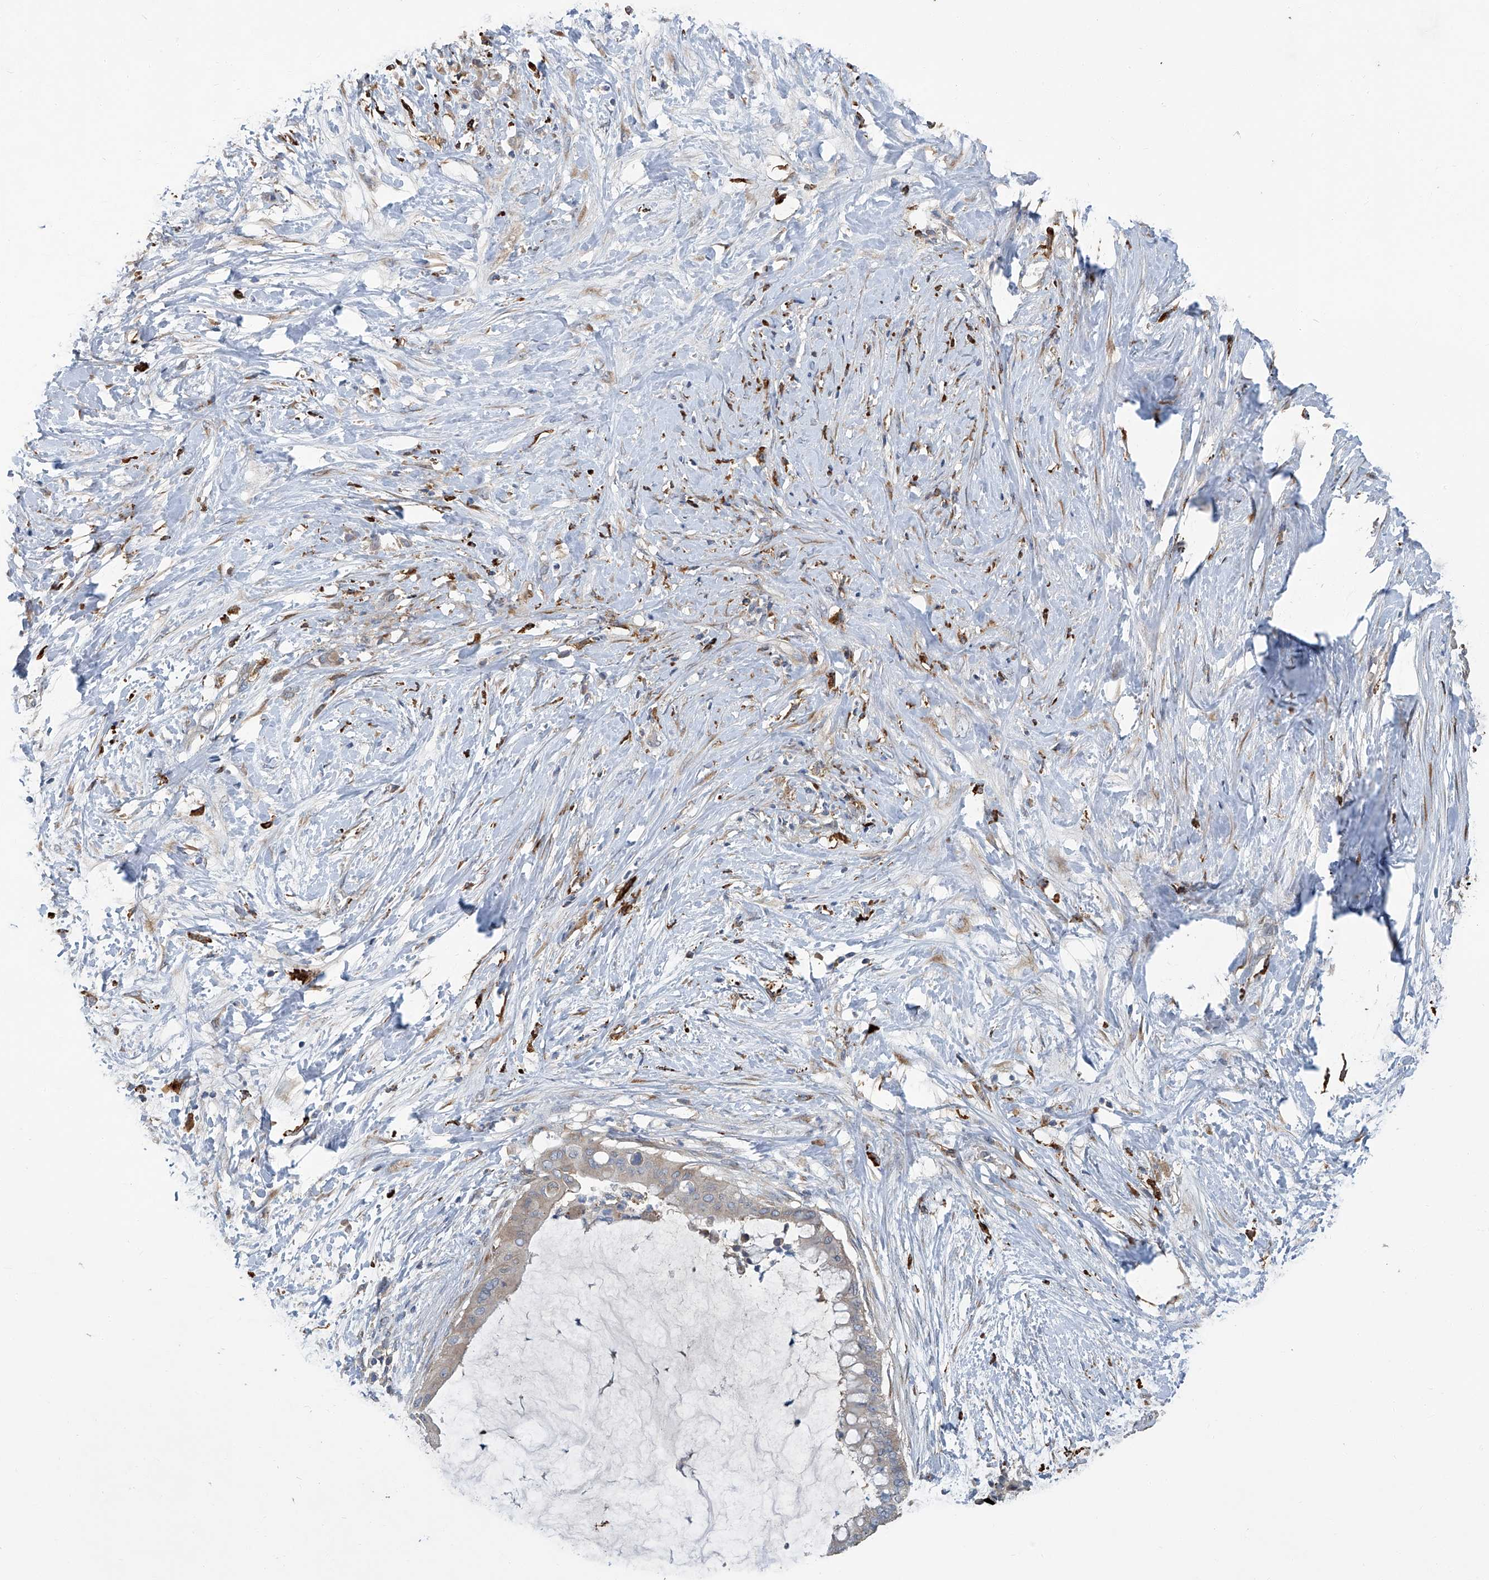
{"staining": {"intensity": "negative", "quantity": "none", "location": "none"}, "tissue": "pancreatic cancer", "cell_type": "Tumor cells", "image_type": "cancer", "snomed": [{"axis": "morphology", "description": "Adenocarcinoma, NOS"}, {"axis": "topography", "description": "Pancreas"}], "caption": "This image is of pancreatic cancer (adenocarcinoma) stained with IHC to label a protein in brown with the nuclei are counter-stained blue. There is no expression in tumor cells.", "gene": "FAM167A", "patient": {"sex": "male", "age": 41}}